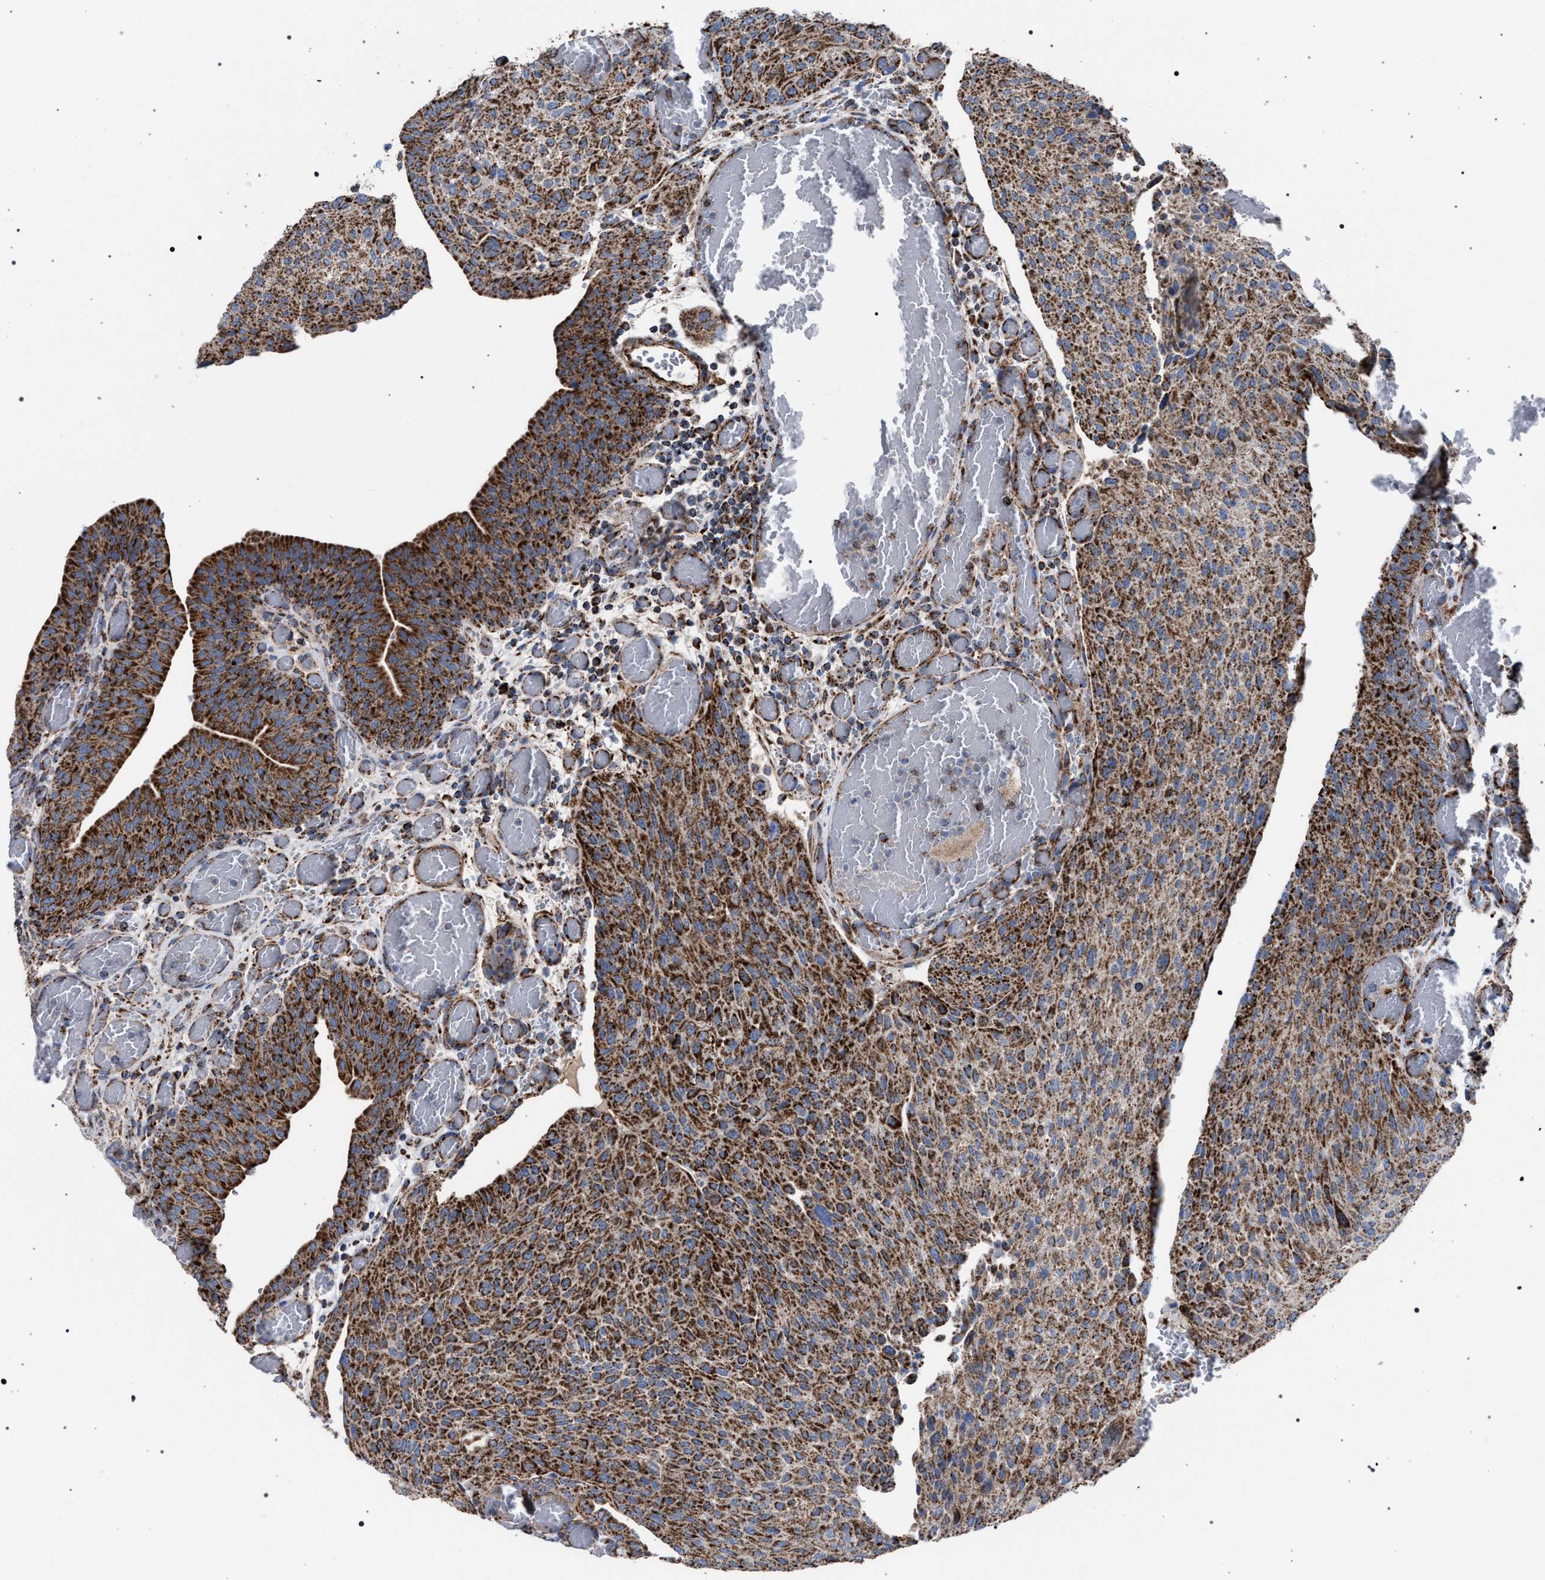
{"staining": {"intensity": "moderate", "quantity": ">75%", "location": "cytoplasmic/membranous"}, "tissue": "urothelial cancer", "cell_type": "Tumor cells", "image_type": "cancer", "snomed": [{"axis": "morphology", "description": "Urothelial carcinoma, Low grade"}, {"axis": "morphology", "description": "Urothelial carcinoma, High grade"}, {"axis": "topography", "description": "Urinary bladder"}], "caption": "DAB immunohistochemical staining of human urothelial carcinoma (low-grade) displays moderate cytoplasmic/membranous protein expression in about >75% of tumor cells. The staining was performed using DAB (3,3'-diaminobenzidine) to visualize the protein expression in brown, while the nuclei were stained in blue with hematoxylin (Magnification: 20x).", "gene": "VPS13A", "patient": {"sex": "male", "age": 35}}